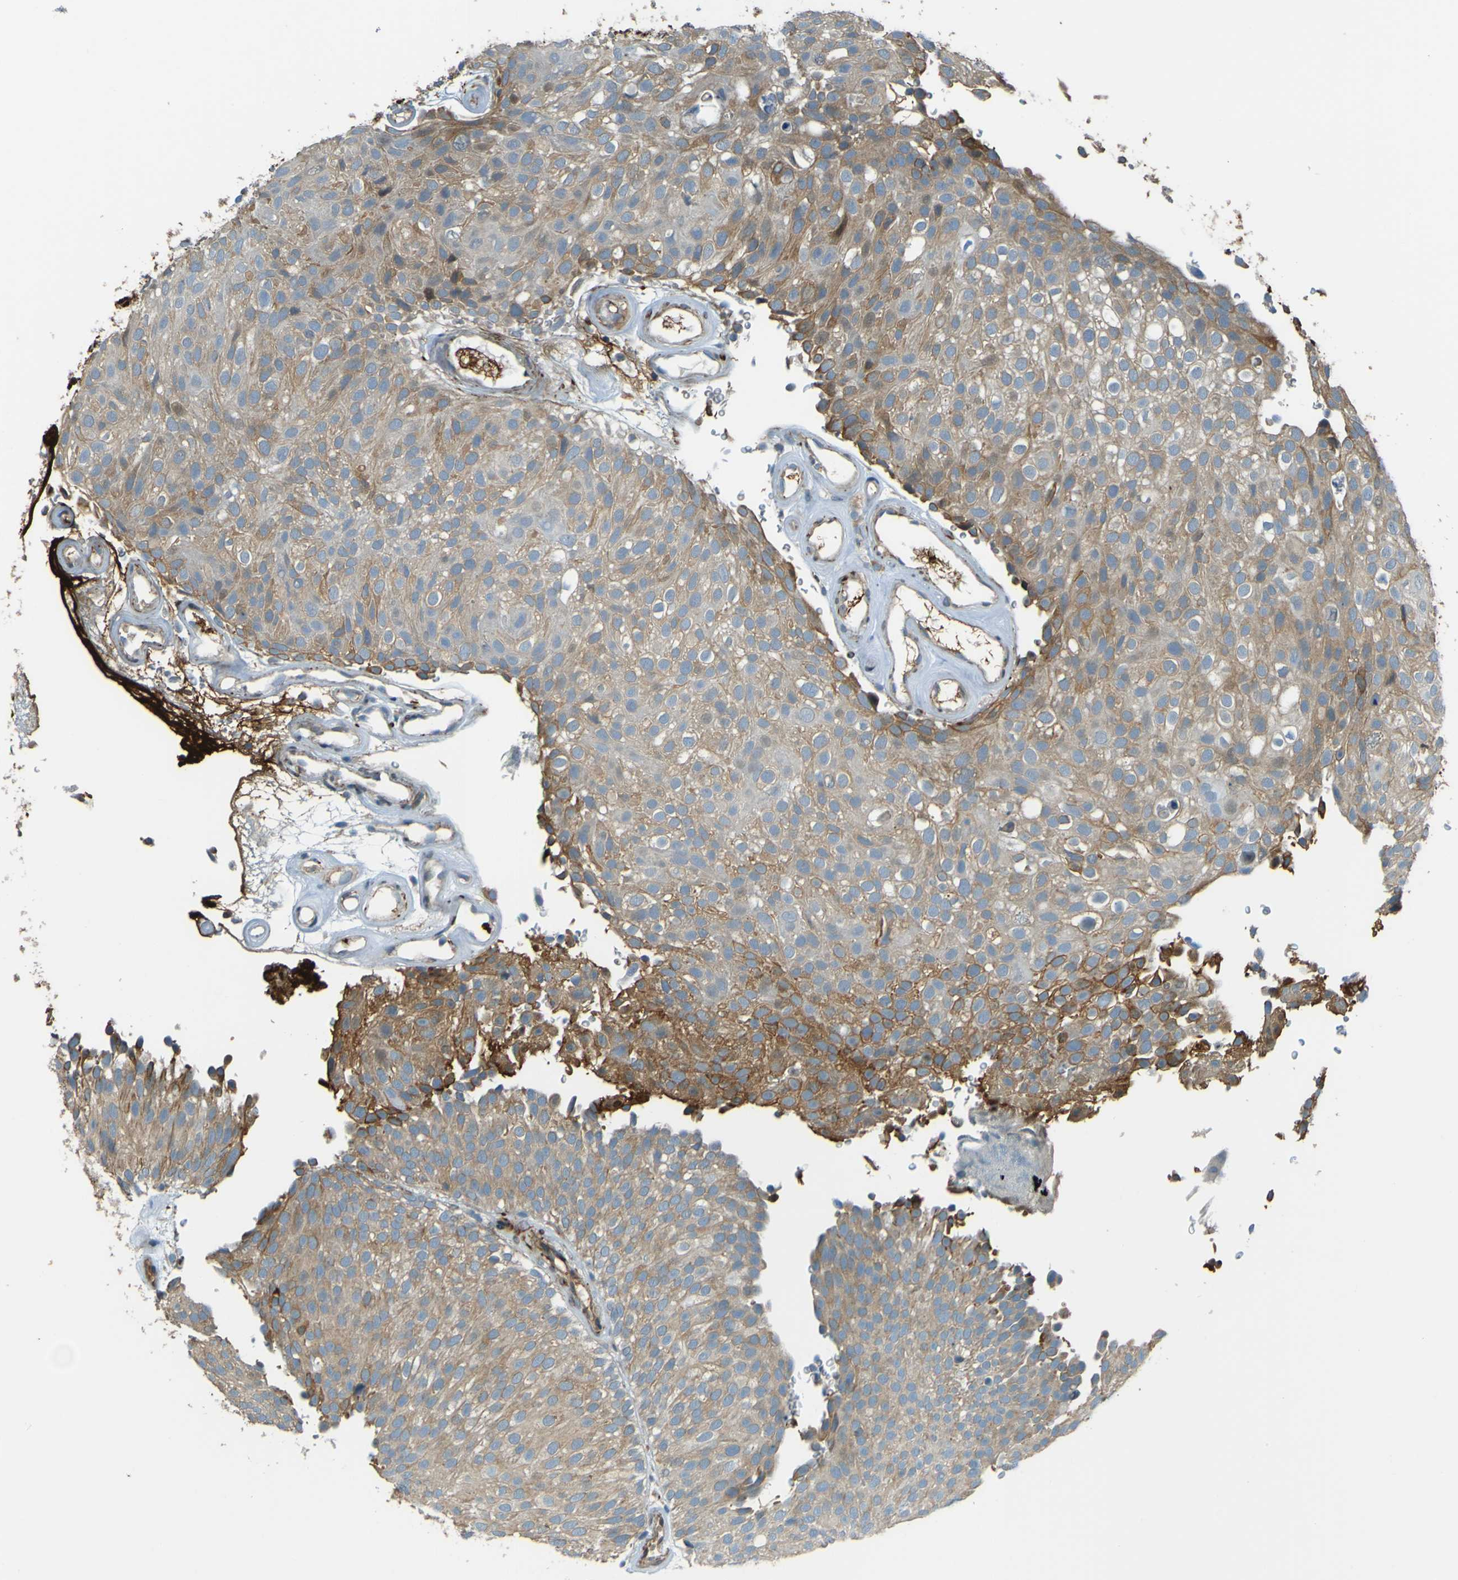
{"staining": {"intensity": "moderate", "quantity": "<25%", "location": "cytoplasmic/membranous"}, "tissue": "urothelial cancer", "cell_type": "Tumor cells", "image_type": "cancer", "snomed": [{"axis": "morphology", "description": "Urothelial carcinoma, Low grade"}, {"axis": "topography", "description": "Urinary bladder"}], "caption": "Urothelial cancer stained with immunohistochemistry (IHC) demonstrates moderate cytoplasmic/membranous staining in about <25% of tumor cells.", "gene": "LPCAT1", "patient": {"sex": "male", "age": 78}}